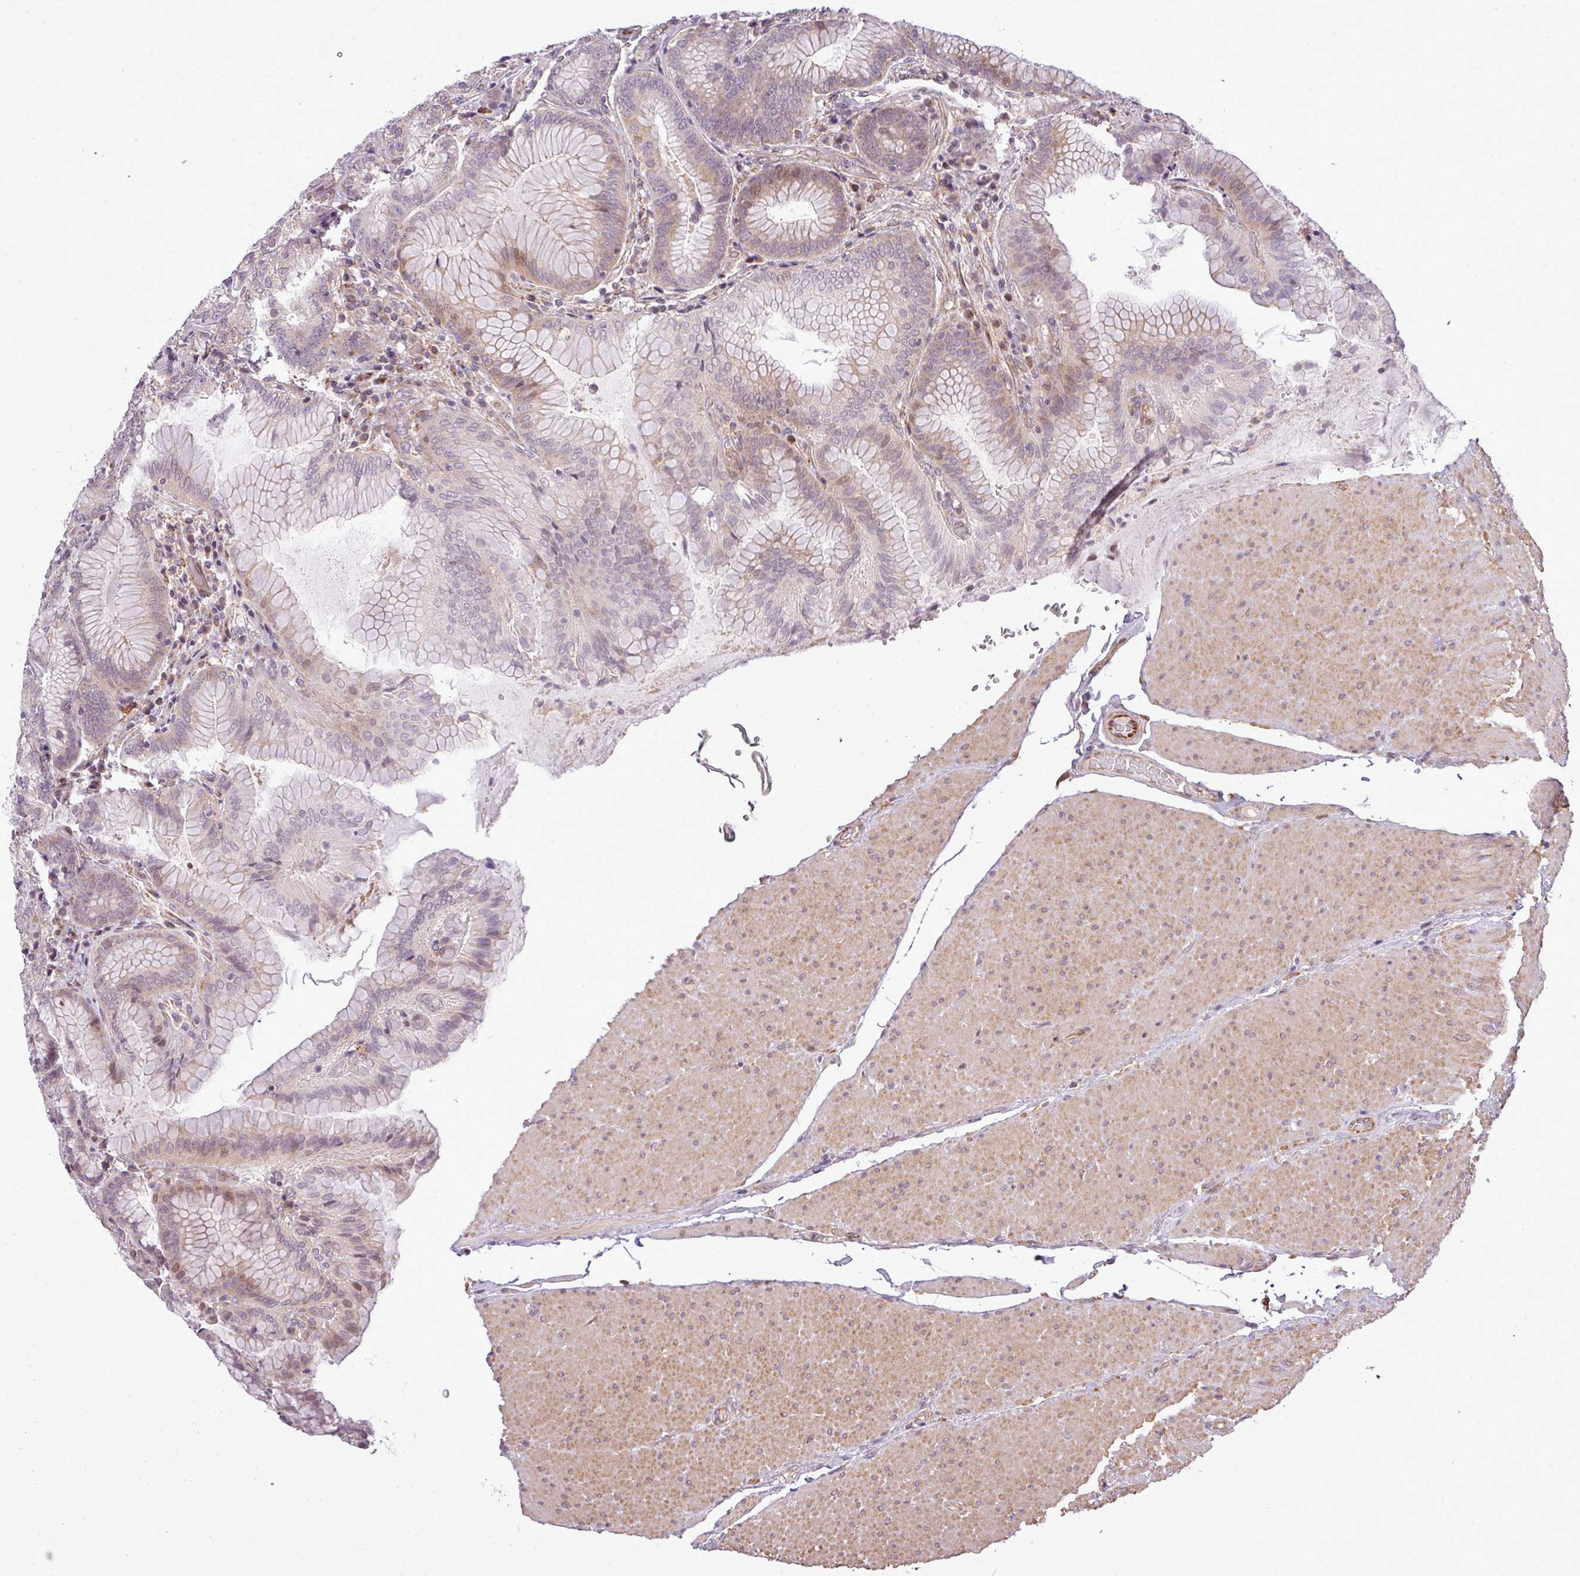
{"staining": {"intensity": "weak", "quantity": "25%-75%", "location": "cytoplasmic/membranous"}, "tissue": "stomach", "cell_type": "Glandular cells", "image_type": "normal", "snomed": [{"axis": "morphology", "description": "Normal tissue, NOS"}, {"axis": "topography", "description": "Stomach, upper"}, {"axis": "topography", "description": "Stomach, lower"}], "caption": "An immunohistochemistry photomicrograph of benign tissue is shown. Protein staining in brown highlights weak cytoplasmic/membranous positivity in stomach within glandular cells.", "gene": "PDRG1", "patient": {"sex": "female", "age": 76}}